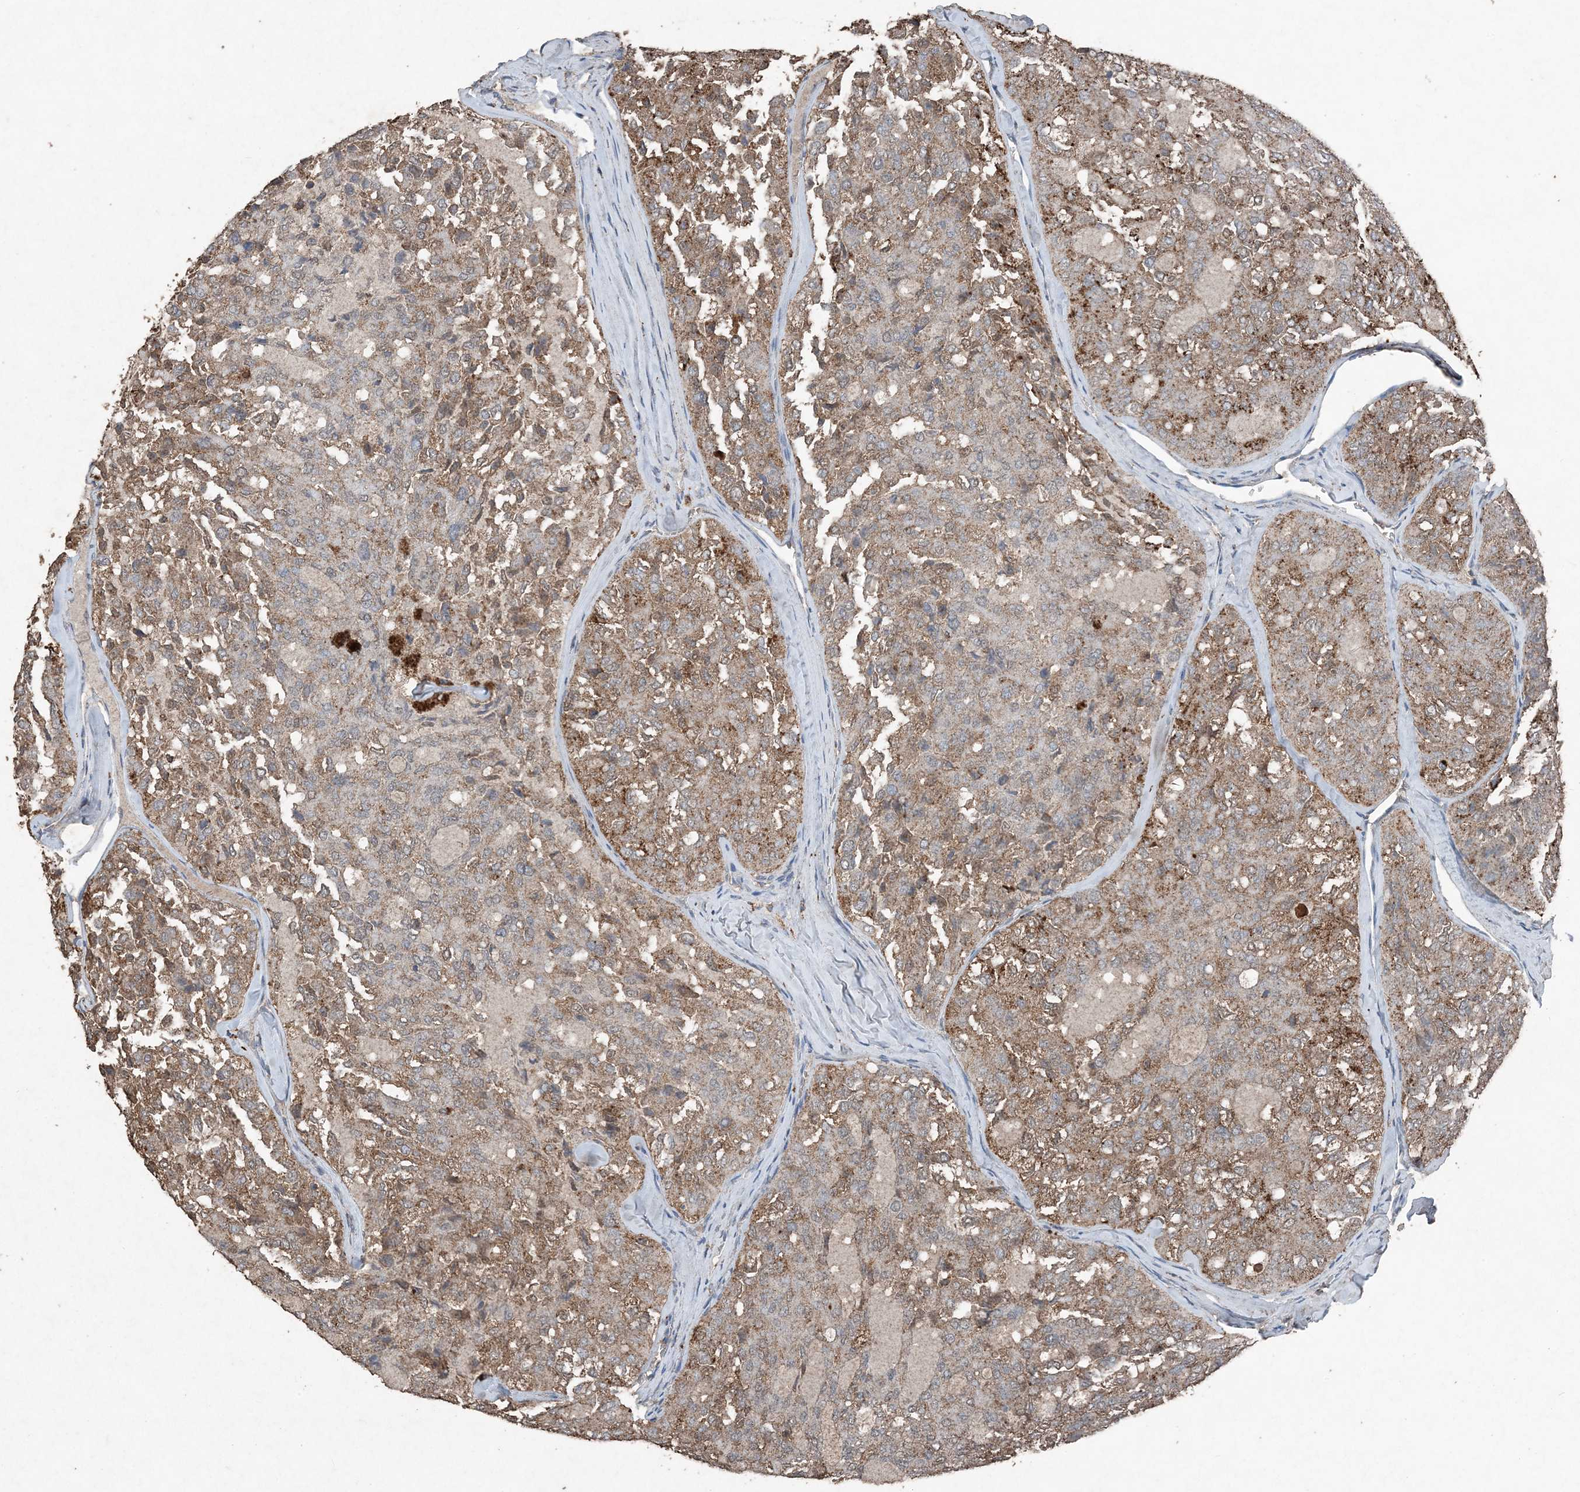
{"staining": {"intensity": "moderate", "quantity": ">75%", "location": "cytoplasmic/membranous"}, "tissue": "thyroid cancer", "cell_type": "Tumor cells", "image_type": "cancer", "snomed": [{"axis": "morphology", "description": "Follicular adenoma carcinoma, NOS"}, {"axis": "topography", "description": "Thyroid gland"}], "caption": "Immunohistochemistry image of follicular adenoma carcinoma (thyroid) stained for a protein (brown), which reveals medium levels of moderate cytoplasmic/membranous expression in about >75% of tumor cells.", "gene": "FCN3", "patient": {"sex": "male", "age": 75}}